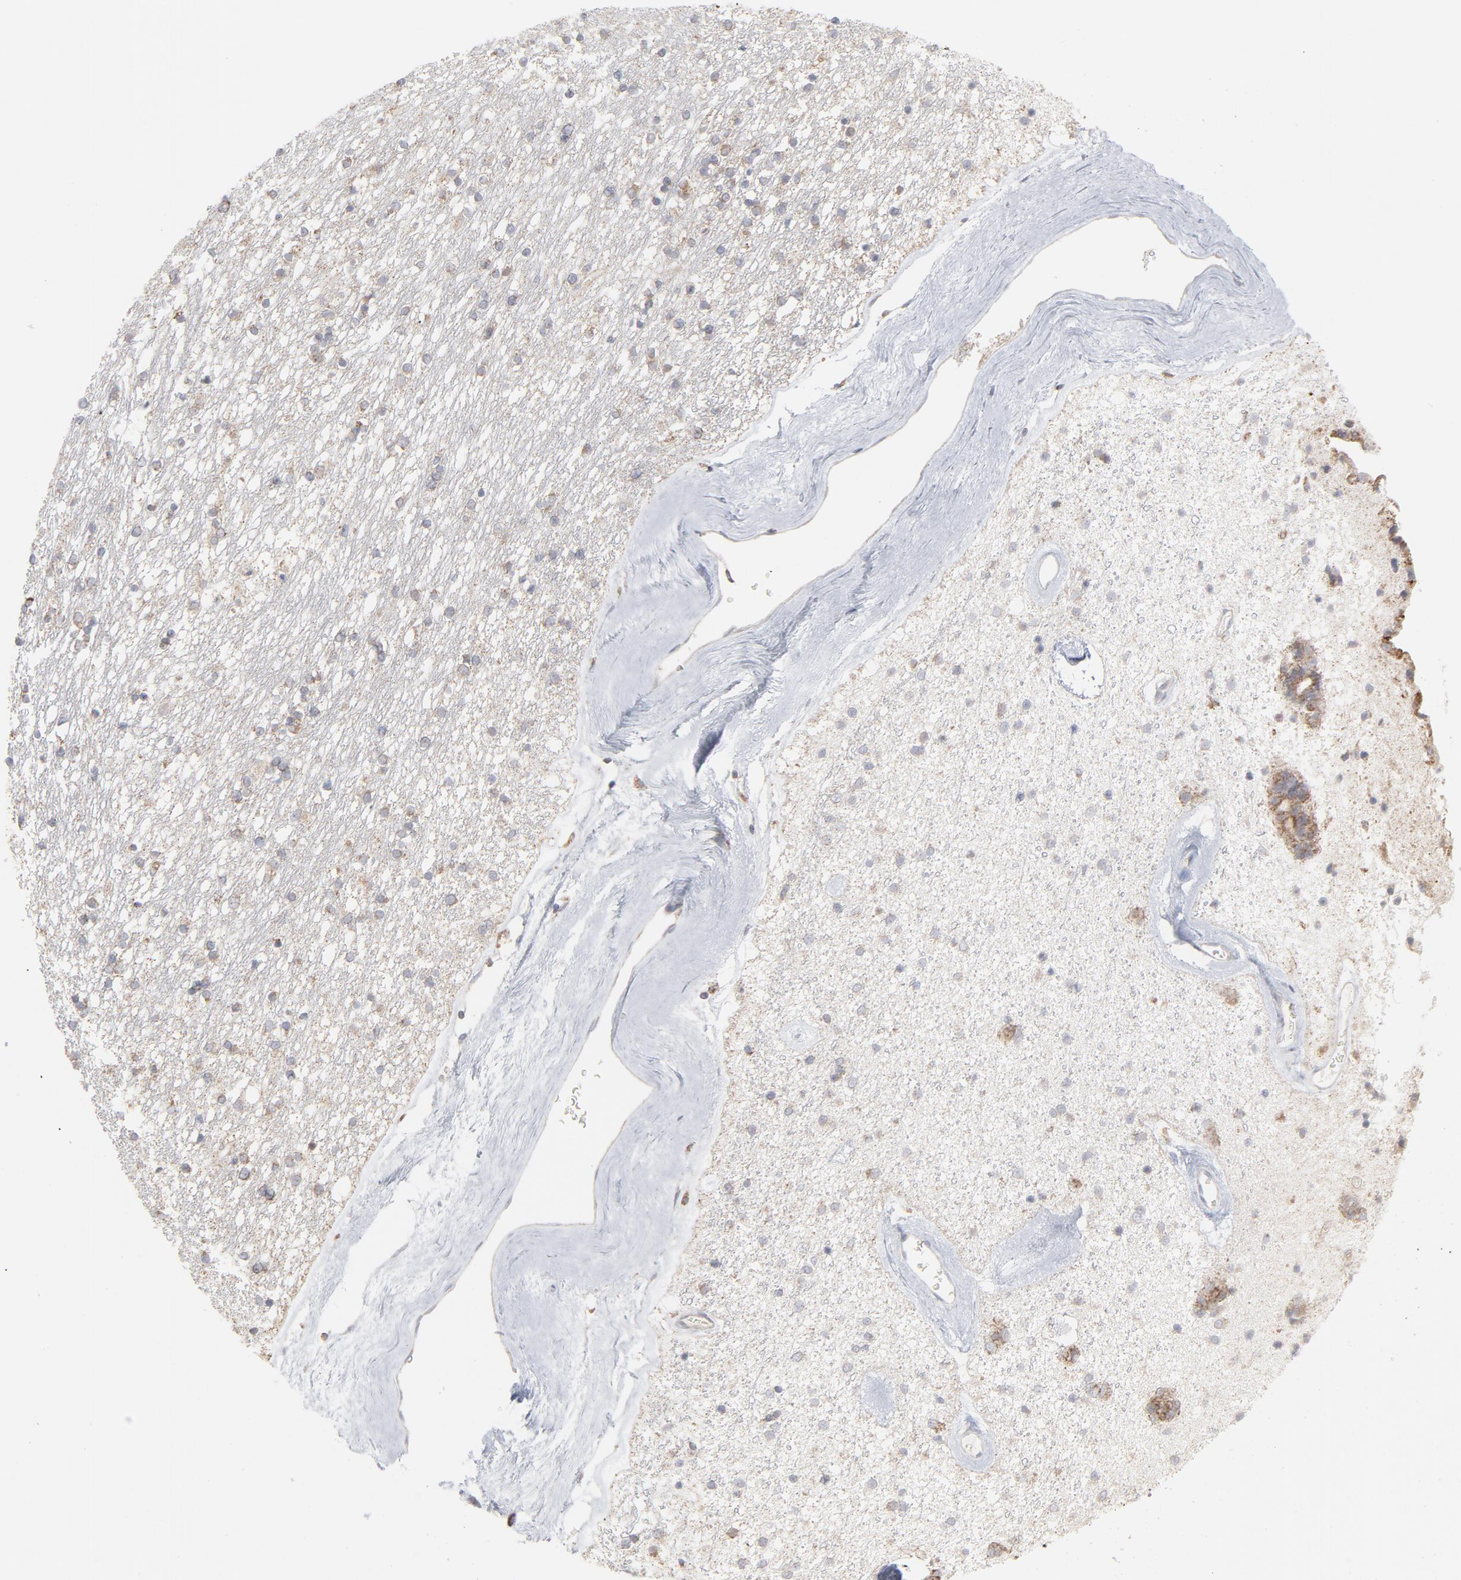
{"staining": {"intensity": "moderate", "quantity": ">75%", "location": "cytoplasmic/membranous"}, "tissue": "caudate", "cell_type": "Glial cells", "image_type": "normal", "snomed": [{"axis": "morphology", "description": "Normal tissue, NOS"}, {"axis": "topography", "description": "Lateral ventricle wall"}], "caption": "Moderate cytoplasmic/membranous staining is identified in about >75% of glial cells in unremarkable caudate.", "gene": "PPFIBP2", "patient": {"sex": "female", "age": 54}}